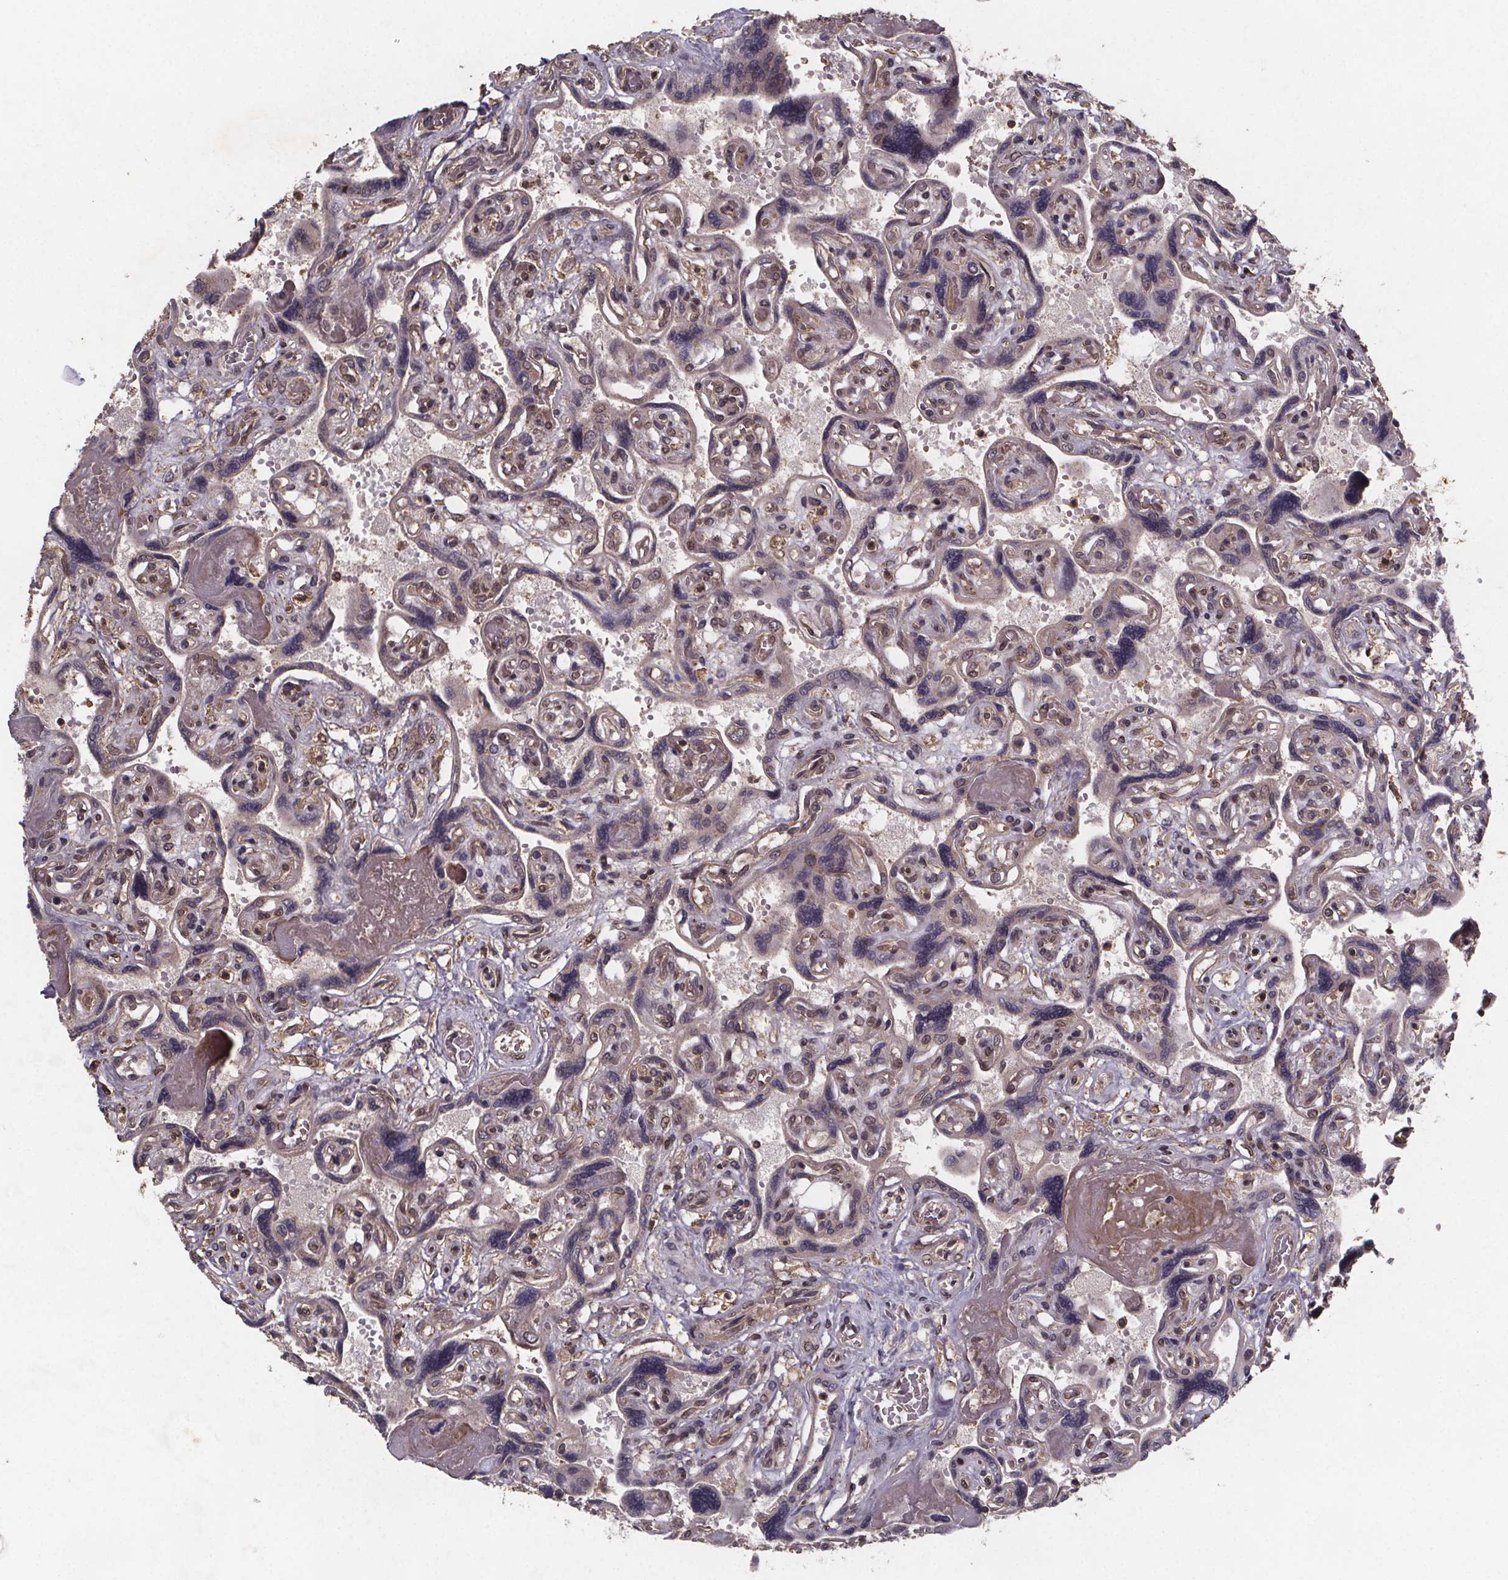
{"staining": {"intensity": "moderate", "quantity": ">75%", "location": "cytoplasmic/membranous,nuclear"}, "tissue": "placenta", "cell_type": "Decidual cells", "image_type": "normal", "snomed": [{"axis": "morphology", "description": "Normal tissue, NOS"}, {"axis": "topography", "description": "Placenta"}], "caption": "Moderate cytoplasmic/membranous,nuclear positivity is present in about >75% of decidual cells in unremarkable placenta. (Brightfield microscopy of DAB IHC at high magnification).", "gene": "PIERCE2", "patient": {"sex": "female", "age": 32}}